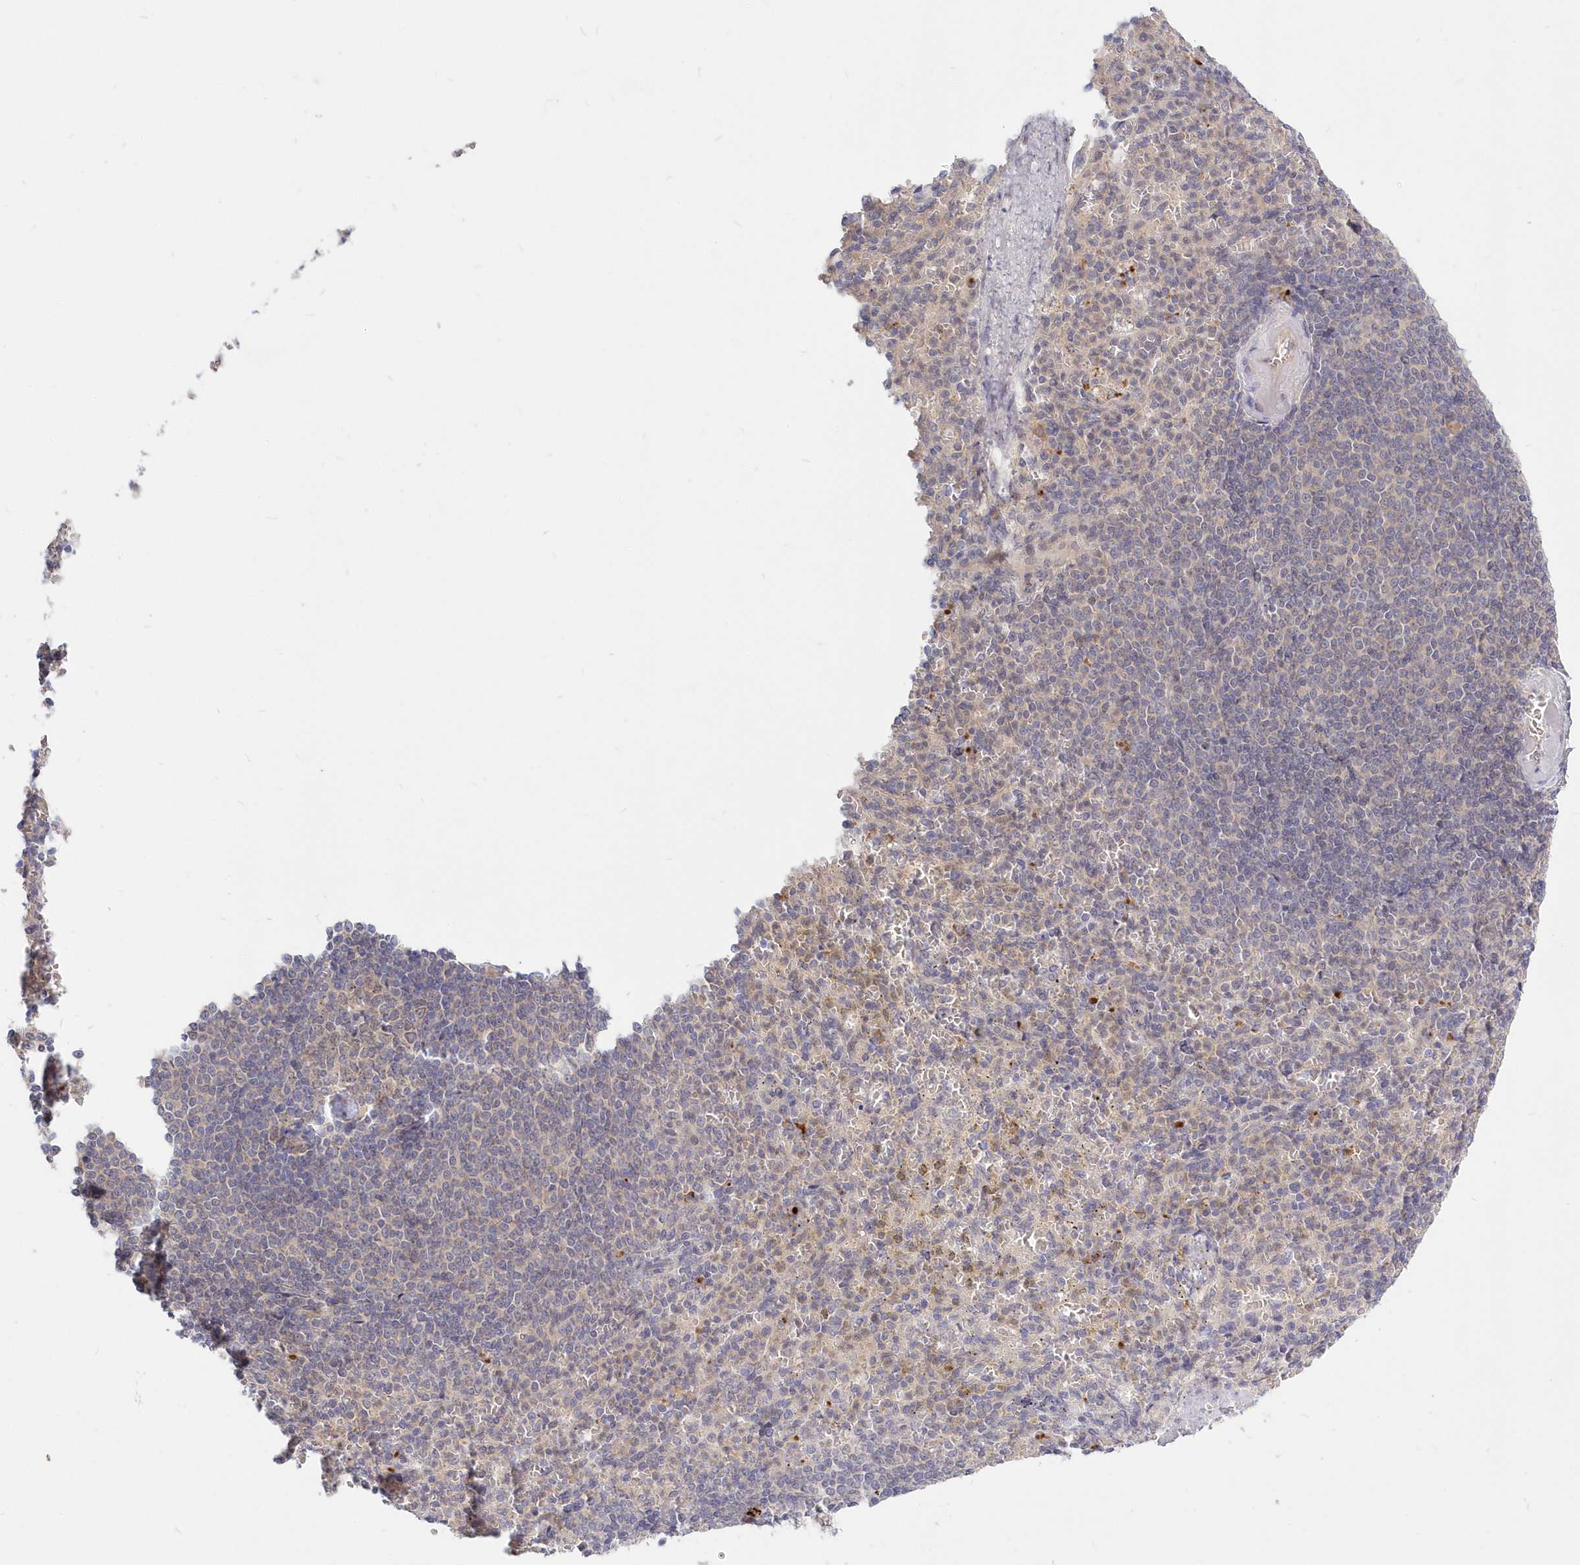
{"staining": {"intensity": "negative", "quantity": "none", "location": "none"}, "tissue": "spleen", "cell_type": "Cells in red pulp", "image_type": "normal", "snomed": [{"axis": "morphology", "description": "Normal tissue, NOS"}, {"axis": "topography", "description": "Spleen"}], "caption": "This is a photomicrograph of immunohistochemistry (IHC) staining of normal spleen, which shows no expression in cells in red pulp. (DAB (3,3'-diaminobenzidine) immunohistochemistry with hematoxylin counter stain).", "gene": "KATNA1", "patient": {"sex": "female", "age": 74}}